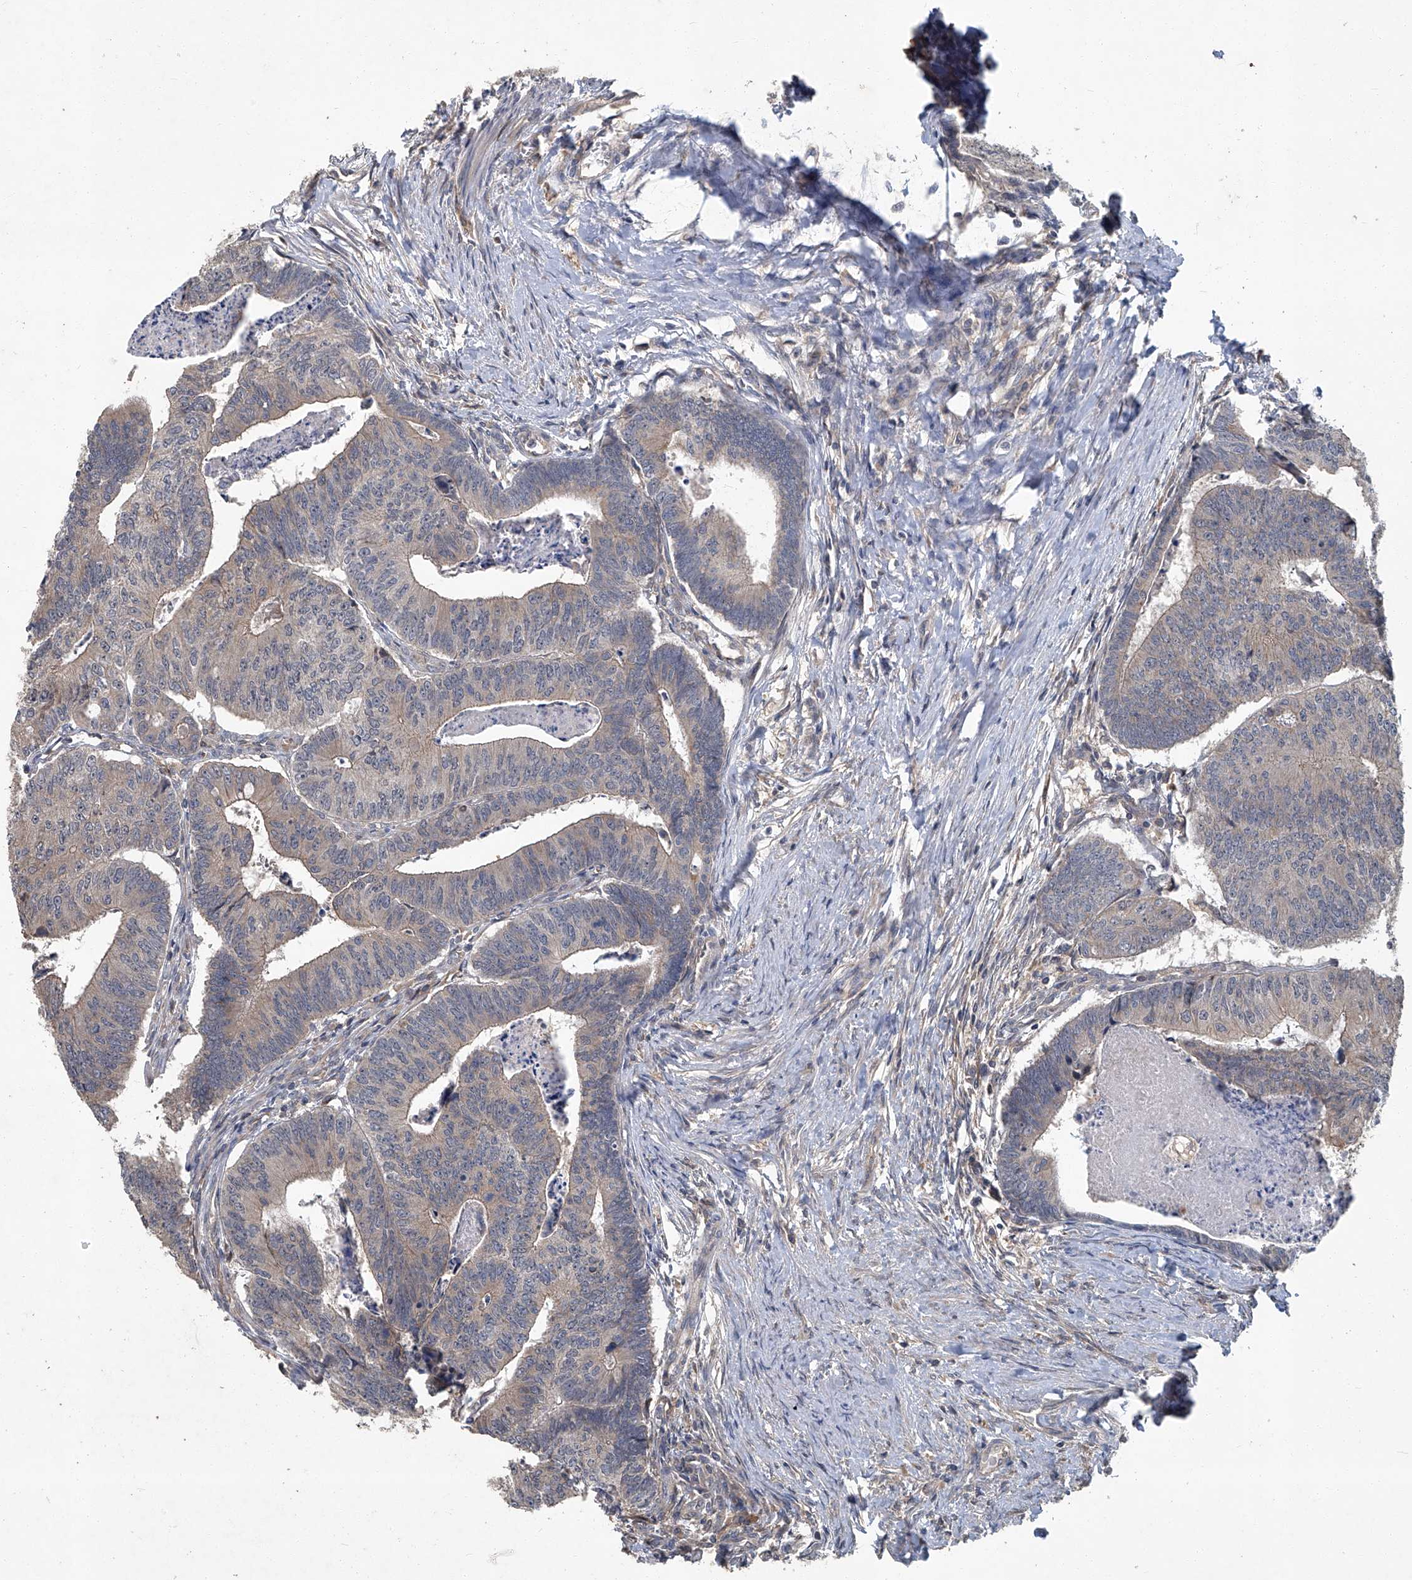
{"staining": {"intensity": "weak", "quantity": "25%-75%", "location": "cytoplasmic/membranous"}, "tissue": "colorectal cancer", "cell_type": "Tumor cells", "image_type": "cancer", "snomed": [{"axis": "morphology", "description": "Adenocarcinoma, NOS"}, {"axis": "topography", "description": "Colon"}], "caption": "This is a photomicrograph of immunohistochemistry (IHC) staining of colorectal cancer, which shows weak staining in the cytoplasmic/membranous of tumor cells.", "gene": "ANKRD34A", "patient": {"sex": "female", "age": 67}}